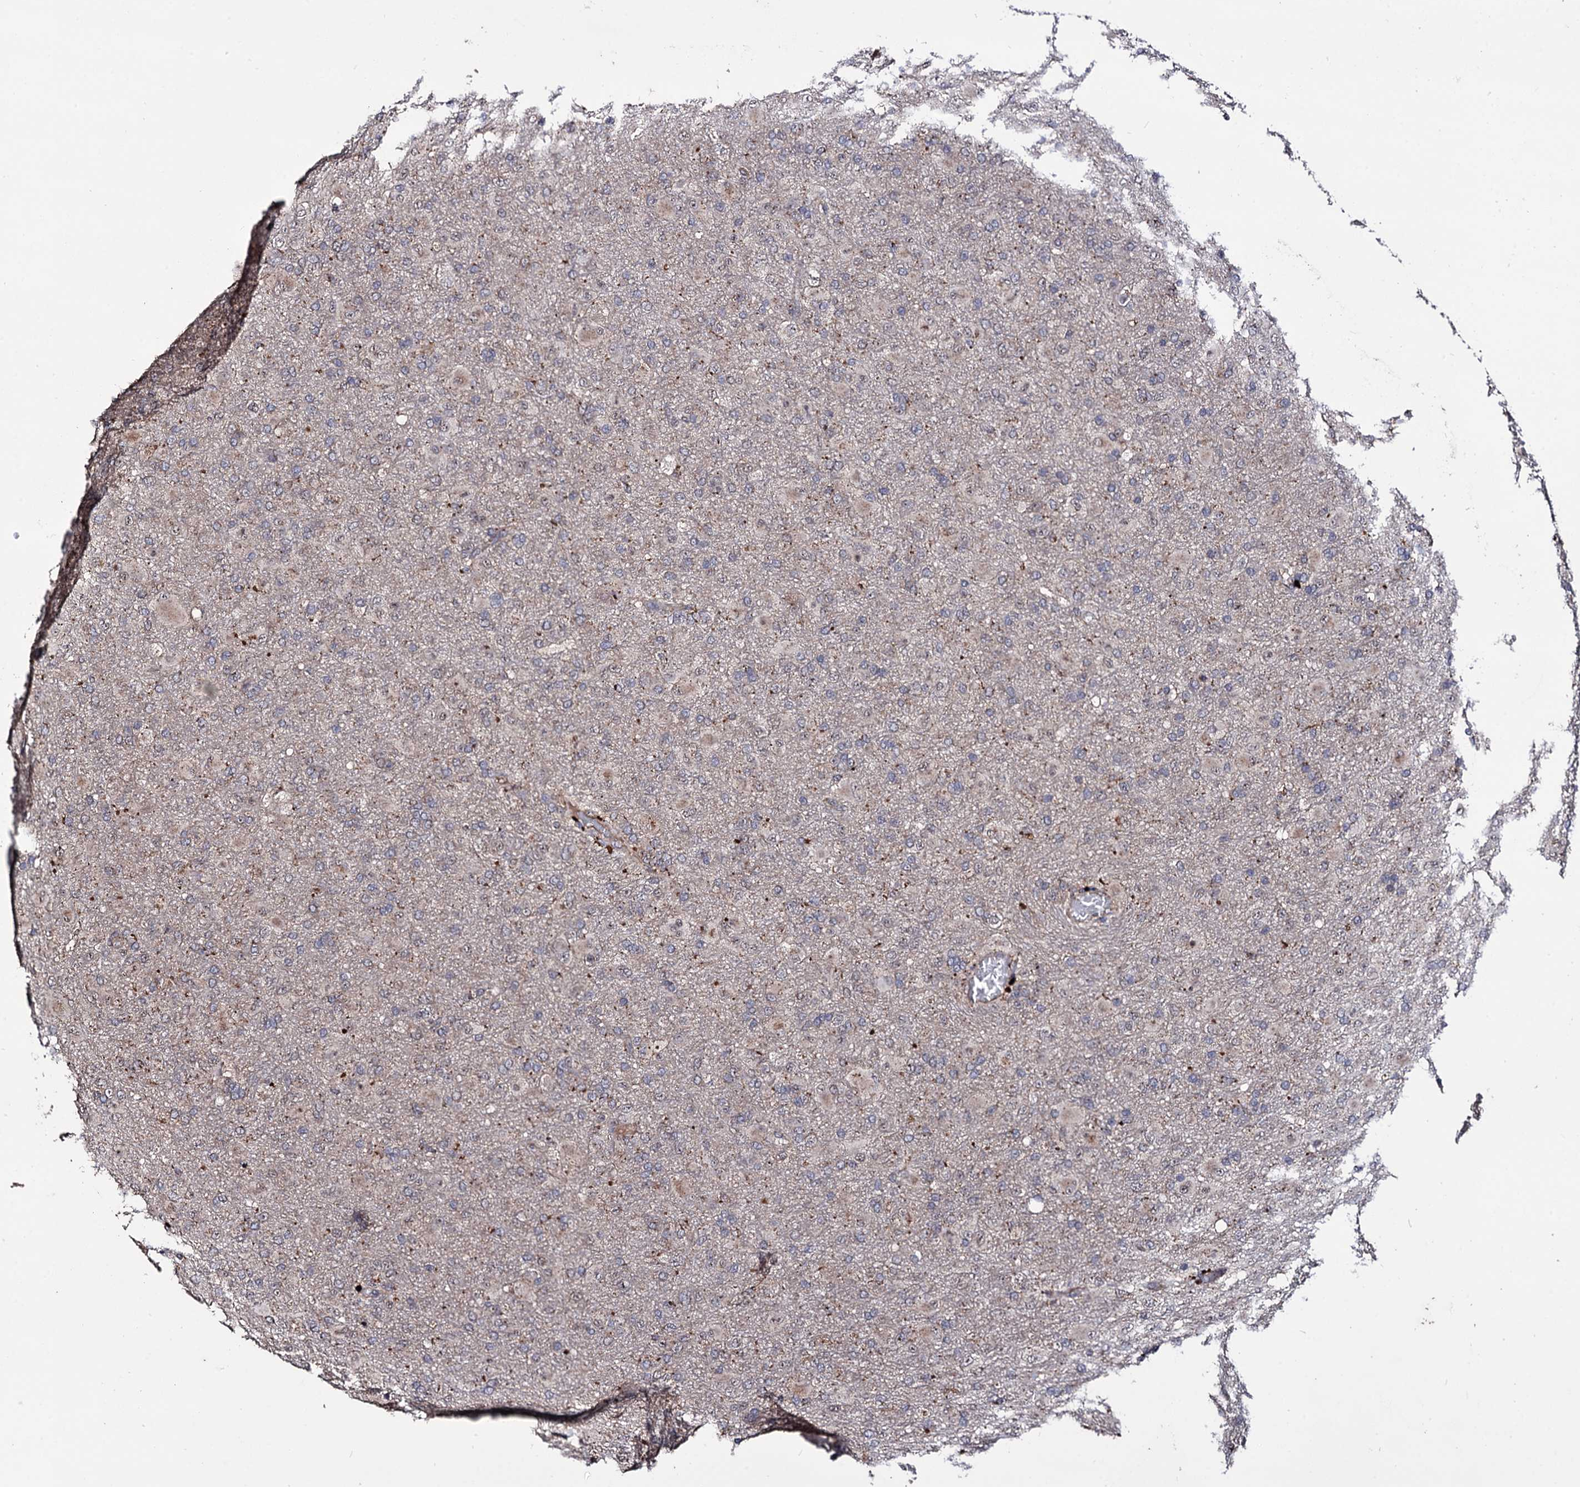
{"staining": {"intensity": "moderate", "quantity": "<25%", "location": "cytoplasmic/membranous,nuclear"}, "tissue": "glioma", "cell_type": "Tumor cells", "image_type": "cancer", "snomed": [{"axis": "morphology", "description": "Glioma, malignant, Low grade"}, {"axis": "topography", "description": "Brain"}], "caption": "The image exhibits immunohistochemical staining of glioma. There is moderate cytoplasmic/membranous and nuclear staining is seen in approximately <25% of tumor cells.", "gene": "MICAL2", "patient": {"sex": "male", "age": 65}}